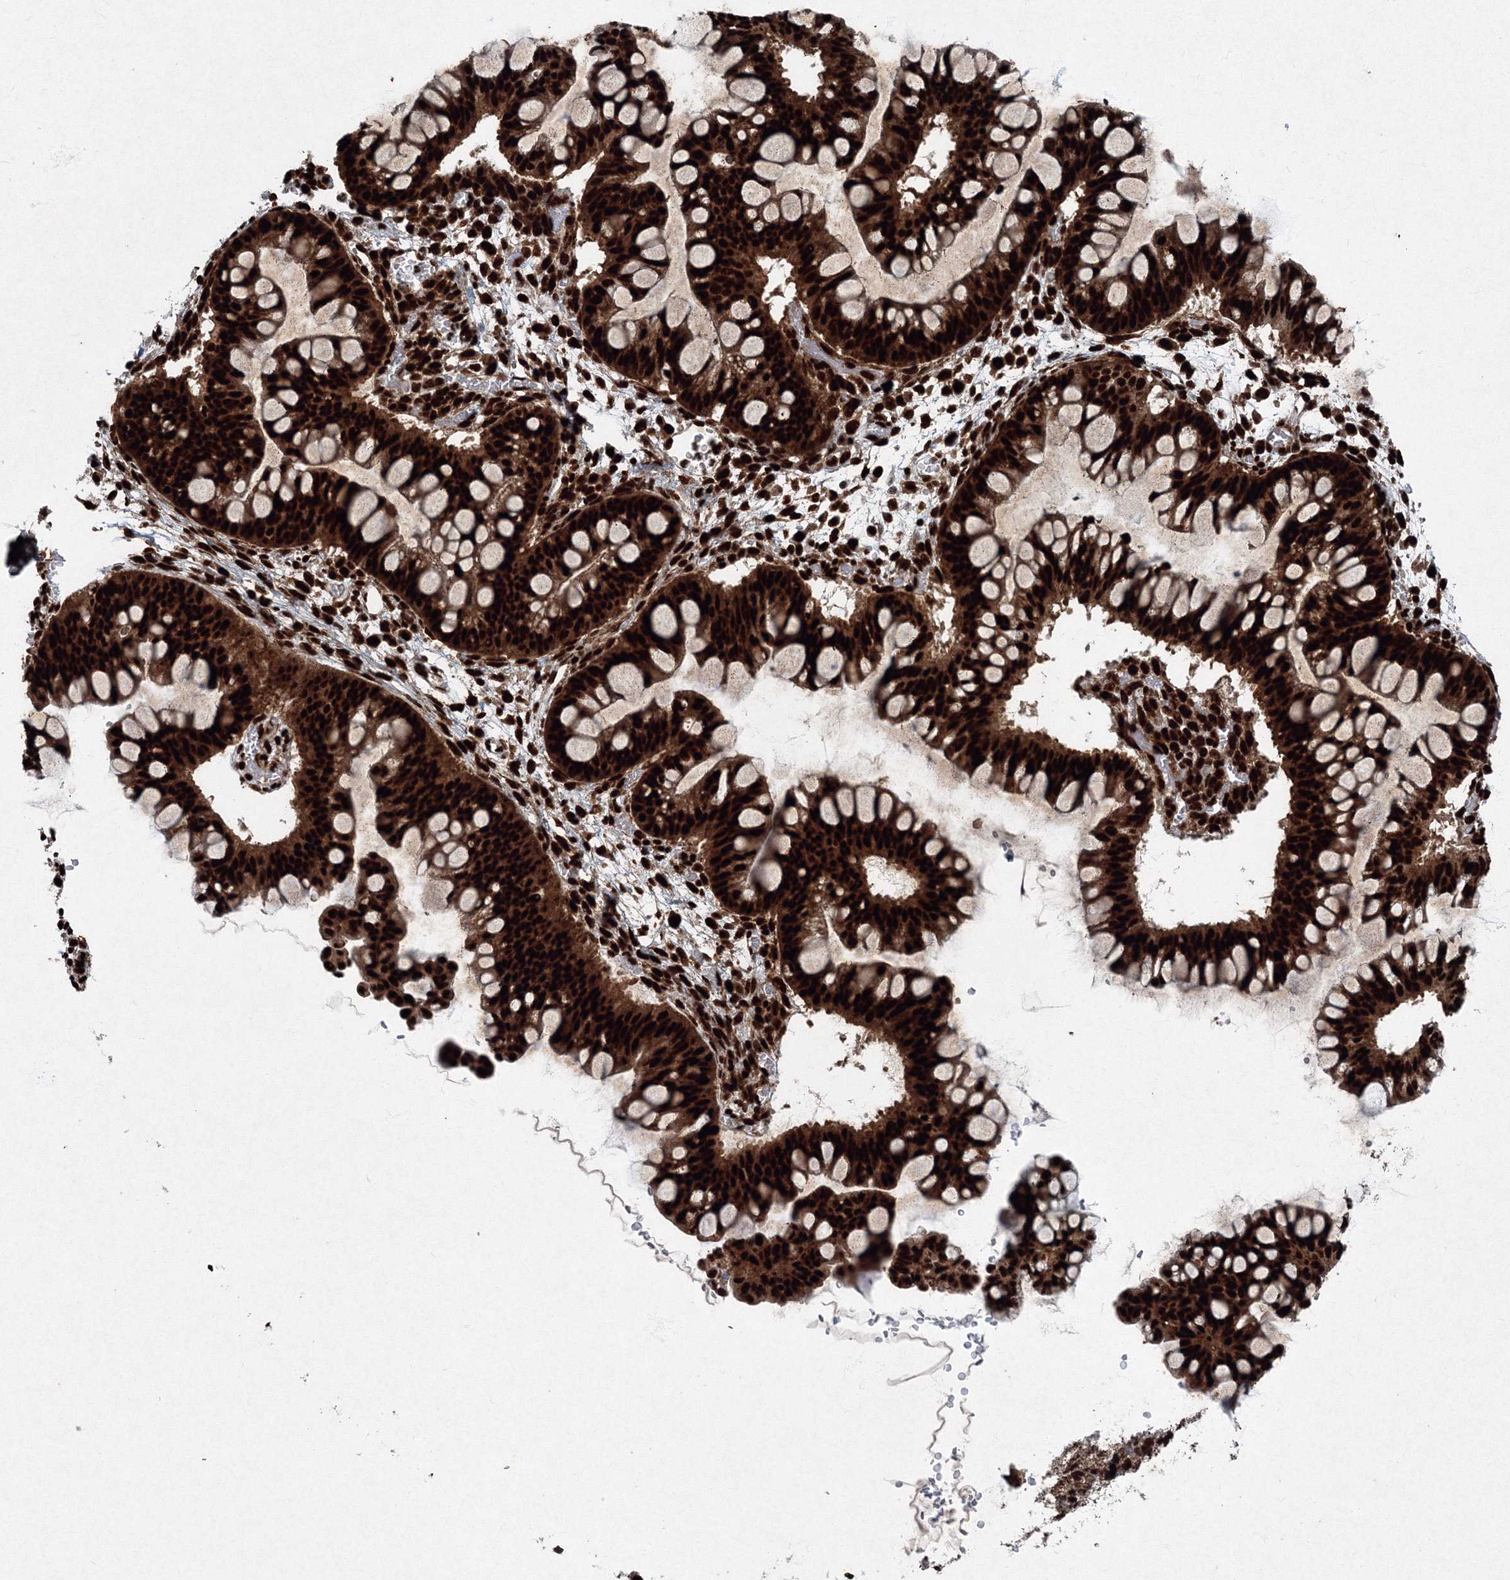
{"staining": {"intensity": "strong", "quantity": ">75%", "location": "cytoplasmic/membranous,nuclear"}, "tissue": "ovarian cancer", "cell_type": "Tumor cells", "image_type": "cancer", "snomed": [{"axis": "morphology", "description": "Cystadenocarcinoma, mucinous, NOS"}, {"axis": "topography", "description": "Ovary"}], "caption": "Immunohistochemistry (IHC) photomicrograph of neoplastic tissue: human mucinous cystadenocarcinoma (ovarian) stained using IHC exhibits high levels of strong protein expression localized specifically in the cytoplasmic/membranous and nuclear of tumor cells, appearing as a cytoplasmic/membranous and nuclear brown color.", "gene": "SNRPC", "patient": {"sex": "female", "age": 73}}